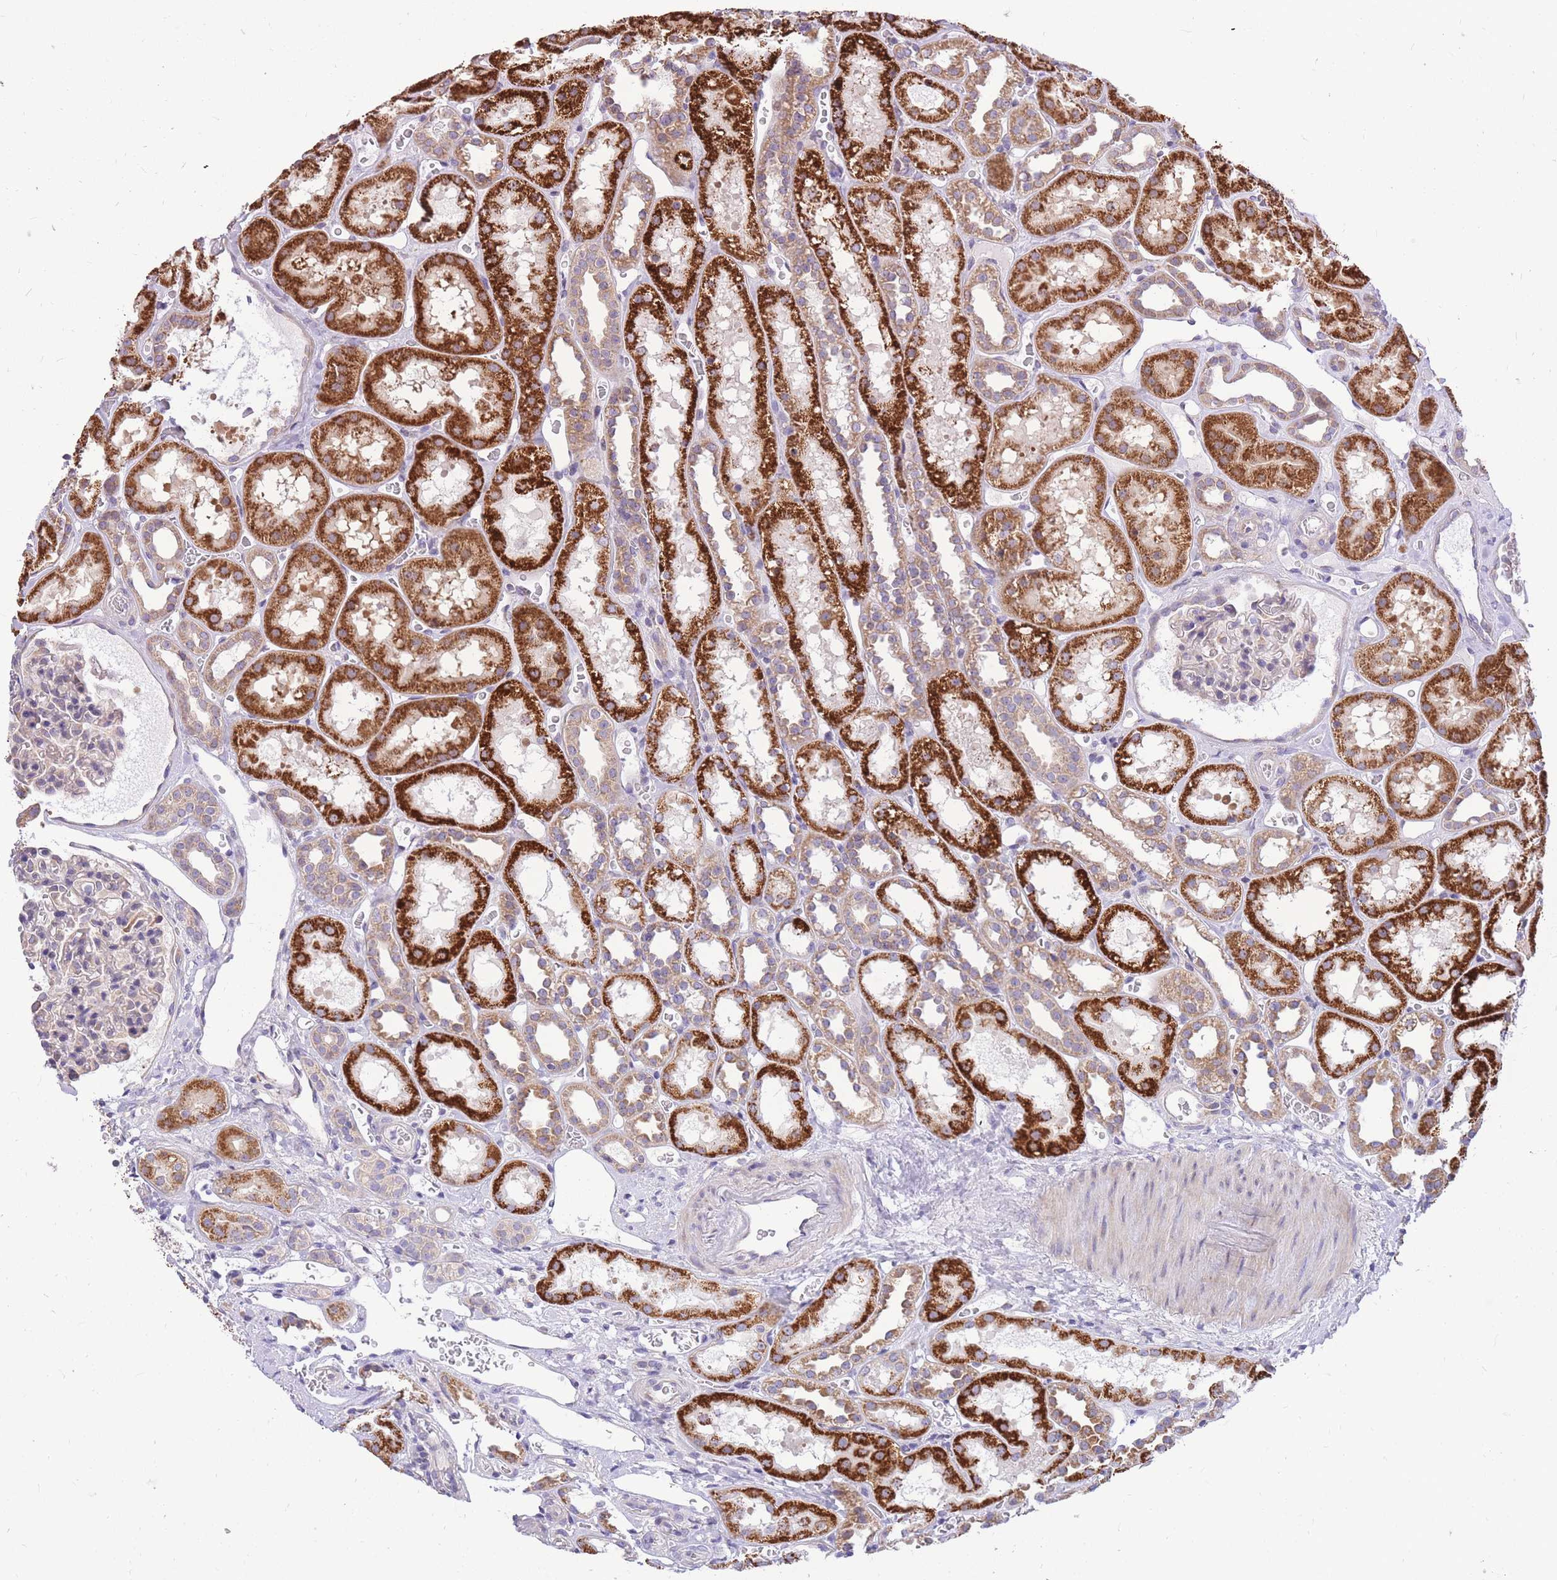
{"staining": {"intensity": "negative", "quantity": "none", "location": "none"}, "tissue": "kidney", "cell_type": "Cells in glomeruli", "image_type": "normal", "snomed": [{"axis": "morphology", "description": "Normal tissue, NOS"}, {"axis": "topography", "description": "Kidney"}], "caption": "The immunohistochemistry (IHC) histopathology image has no significant expression in cells in glomeruli of kidney.", "gene": "TOPAZ1", "patient": {"sex": "female", "age": 41}}